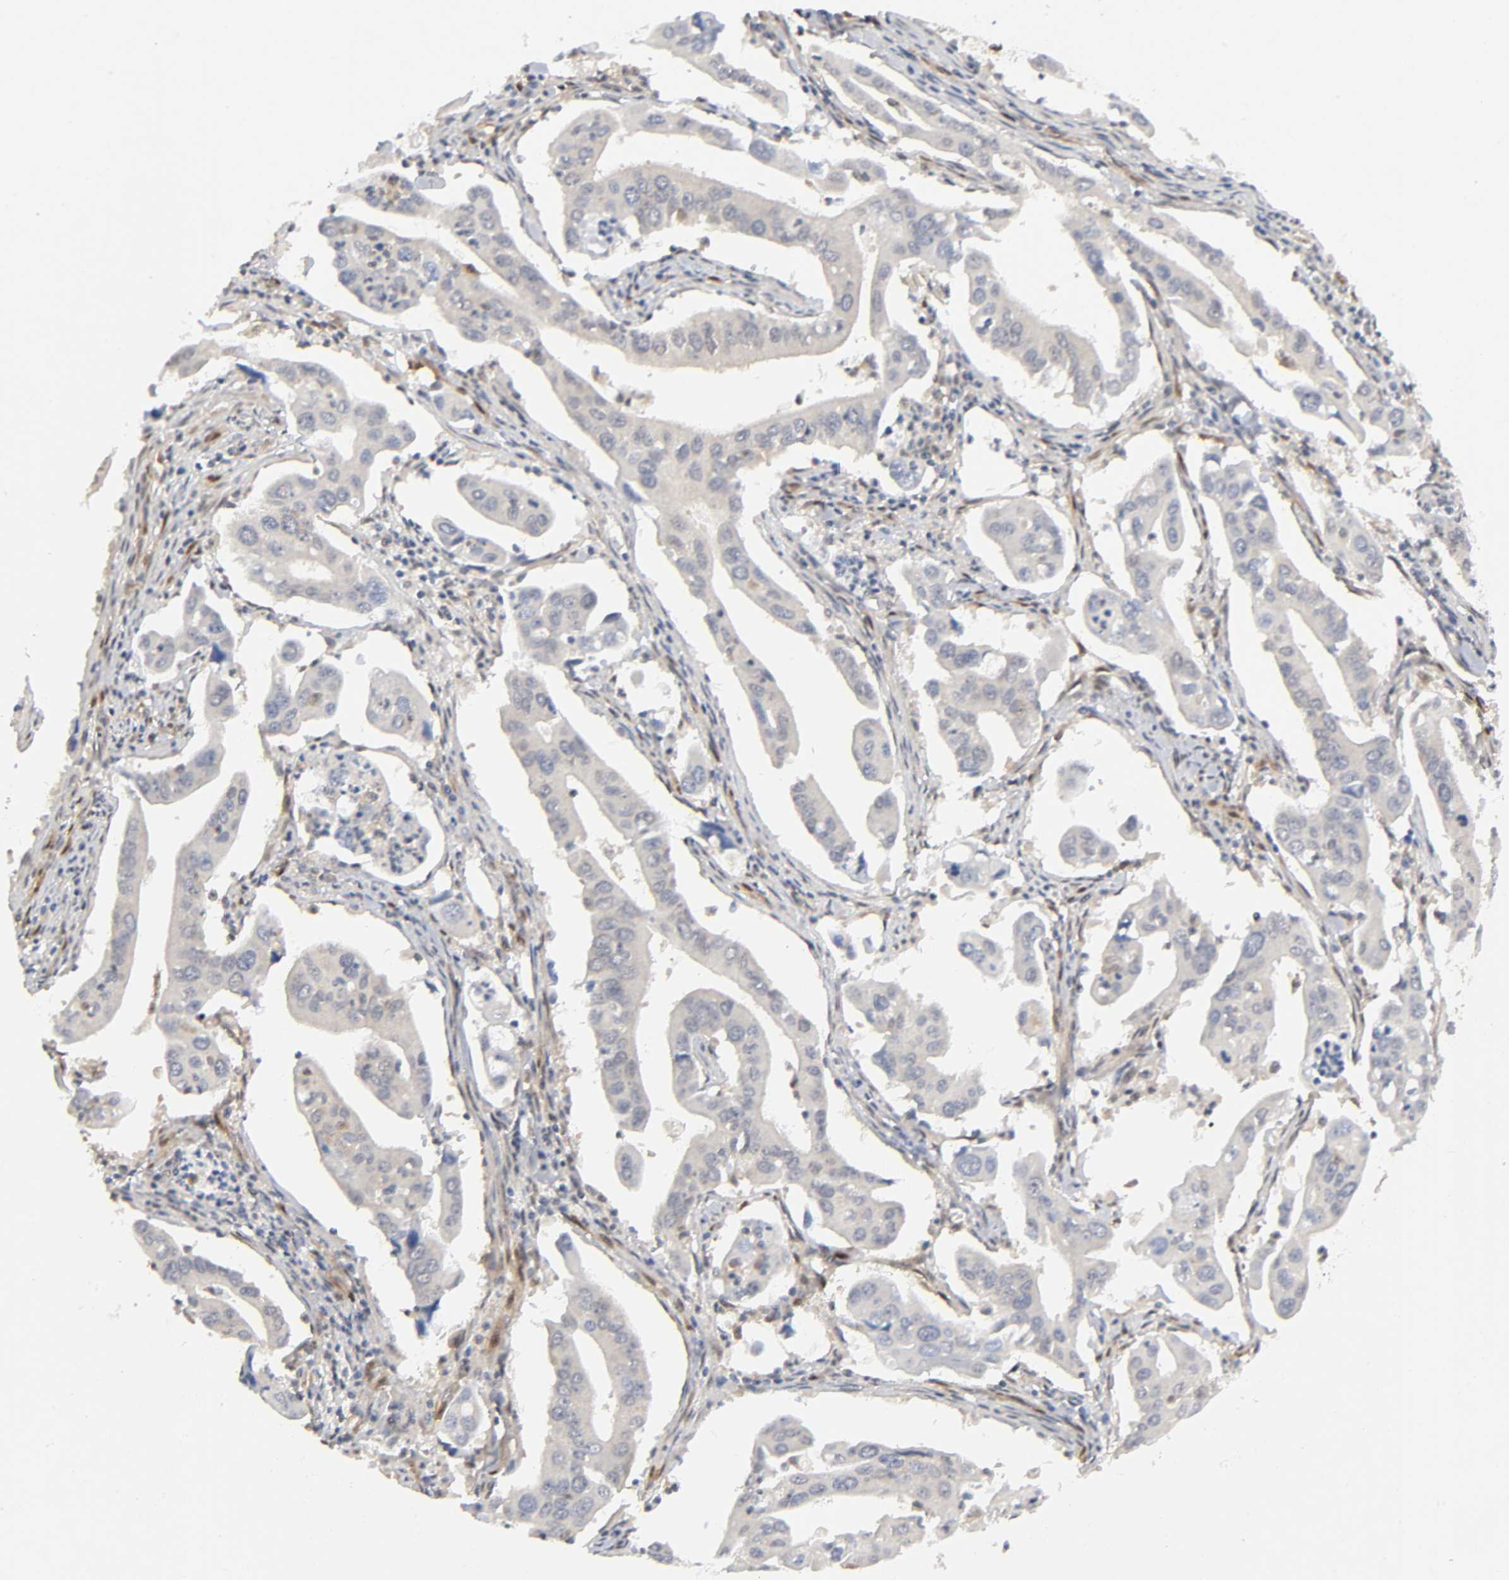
{"staining": {"intensity": "negative", "quantity": "none", "location": "none"}, "tissue": "lung cancer", "cell_type": "Tumor cells", "image_type": "cancer", "snomed": [{"axis": "morphology", "description": "Adenocarcinoma, NOS"}, {"axis": "topography", "description": "Lung"}], "caption": "High magnification brightfield microscopy of adenocarcinoma (lung) stained with DAB (brown) and counterstained with hematoxylin (blue): tumor cells show no significant staining.", "gene": "PTEN", "patient": {"sex": "male", "age": 48}}